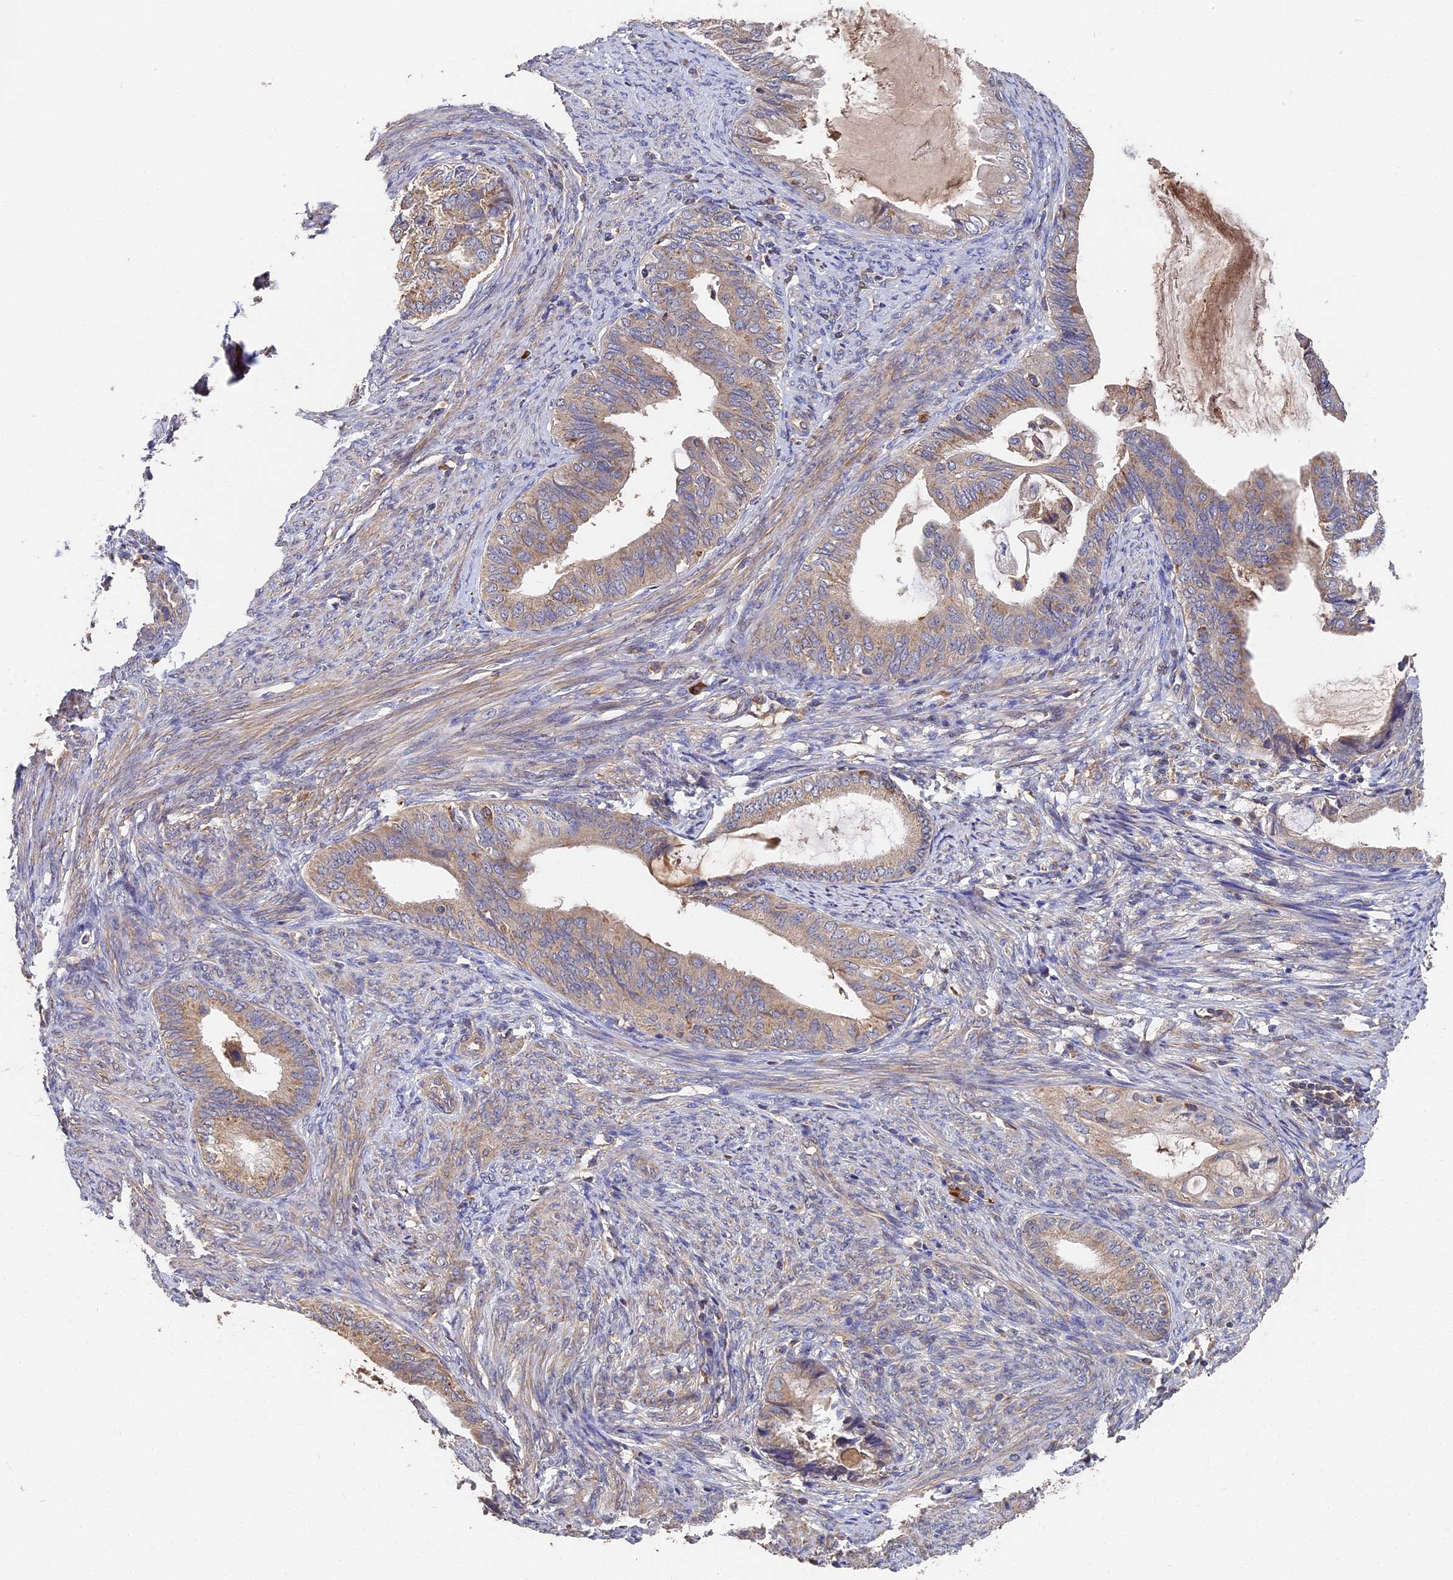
{"staining": {"intensity": "moderate", "quantity": "25%-75%", "location": "cytoplasmic/membranous"}, "tissue": "endometrial cancer", "cell_type": "Tumor cells", "image_type": "cancer", "snomed": [{"axis": "morphology", "description": "Adenocarcinoma, NOS"}, {"axis": "topography", "description": "Endometrium"}], "caption": "Adenocarcinoma (endometrial) stained with a protein marker shows moderate staining in tumor cells.", "gene": "DHRS11", "patient": {"sex": "female", "age": 86}}